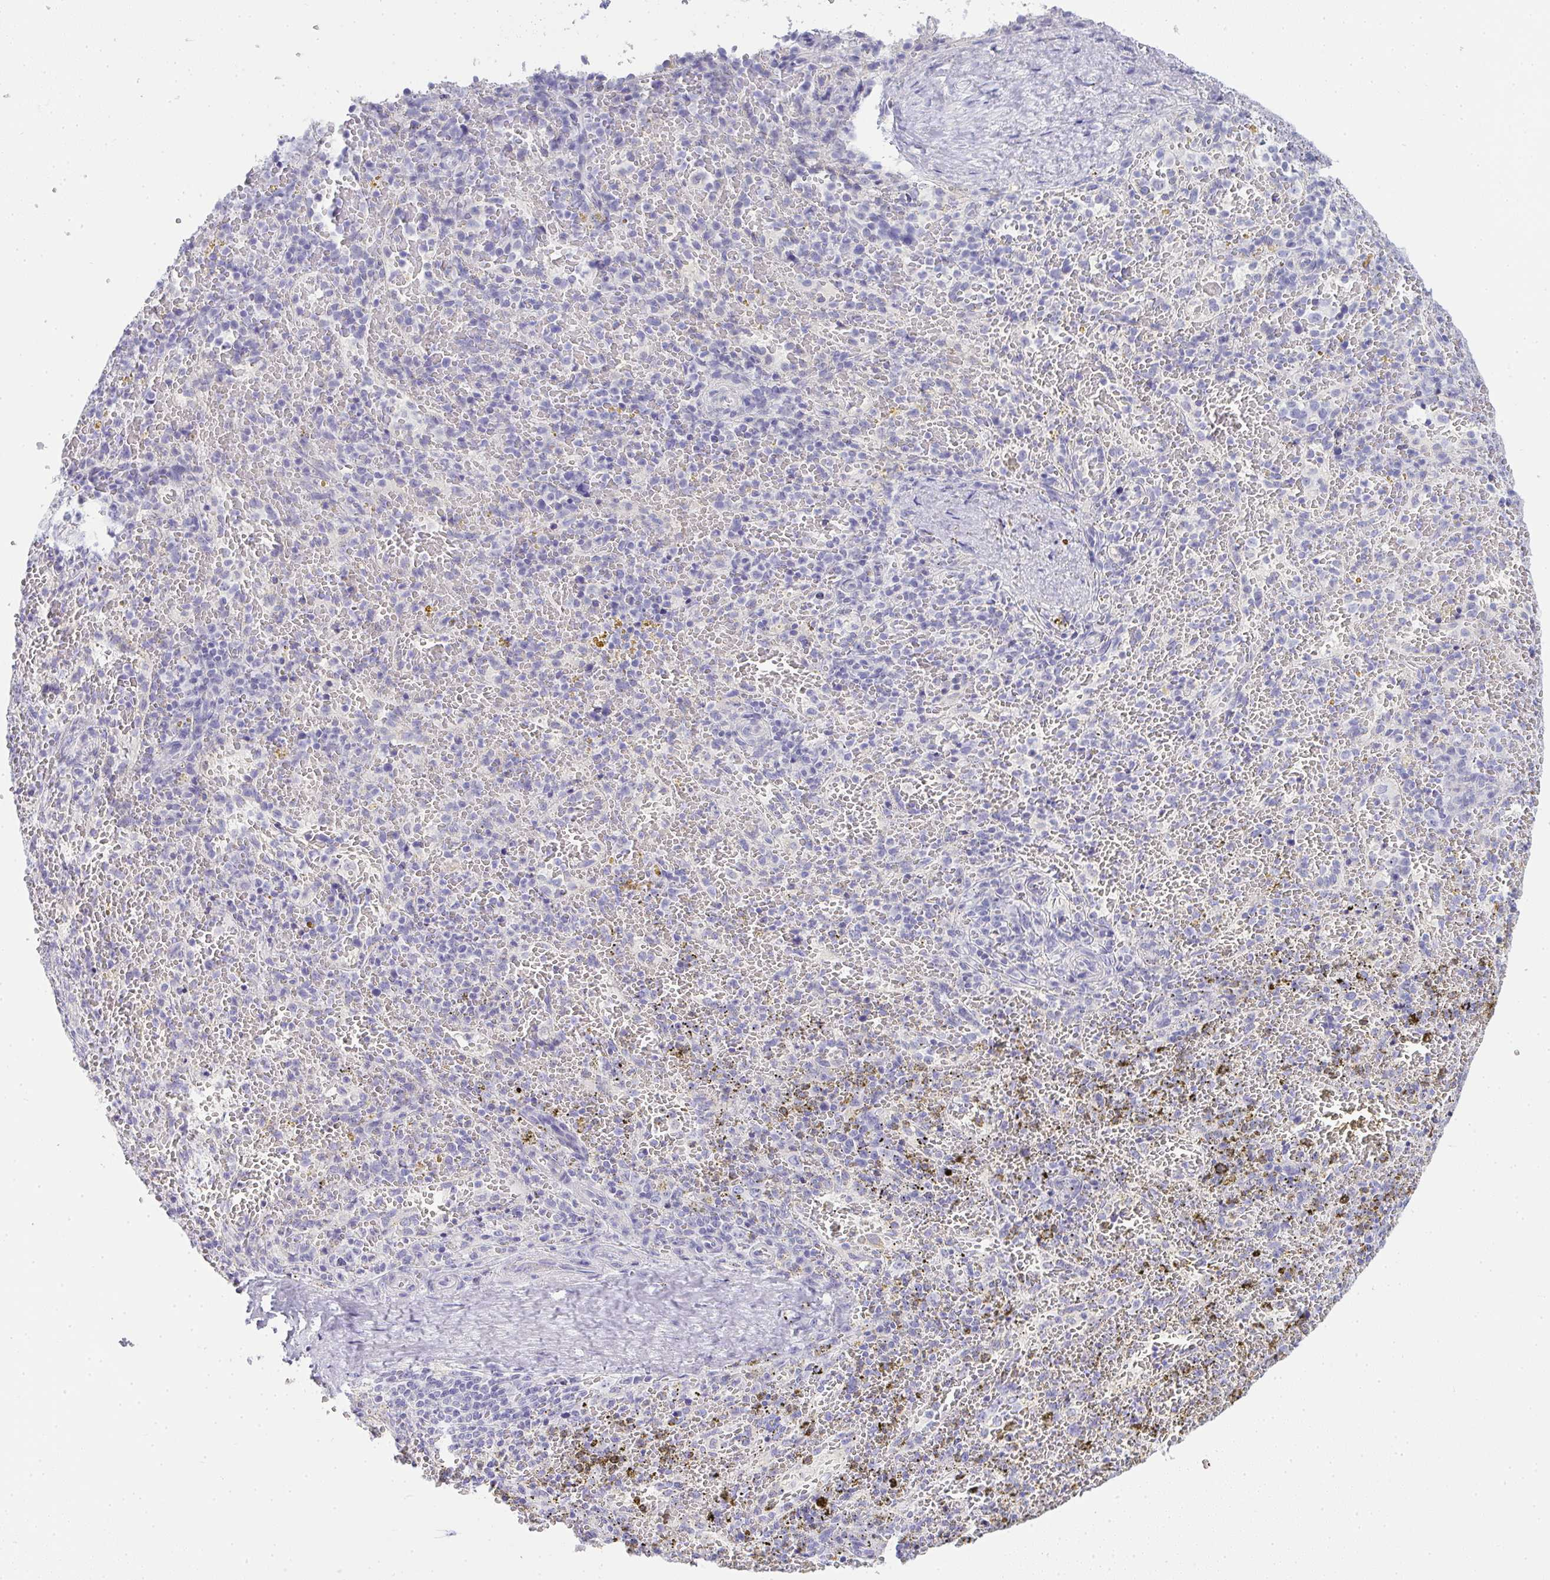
{"staining": {"intensity": "negative", "quantity": "none", "location": "none"}, "tissue": "spleen", "cell_type": "Cells in red pulp", "image_type": "normal", "snomed": [{"axis": "morphology", "description": "Normal tissue, NOS"}, {"axis": "topography", "description": "Spleen"}], "caption": "A histopathology image of human spleen is negative for staining in cells in red pulp. The staining was performed using DAB to visualize the protein expression in brown, while the nuclei were stained in blue with hematoxylin (Magnification: 20x).", "gene": "GSDMB", "patient": {"sex": "female", "age": 50}}